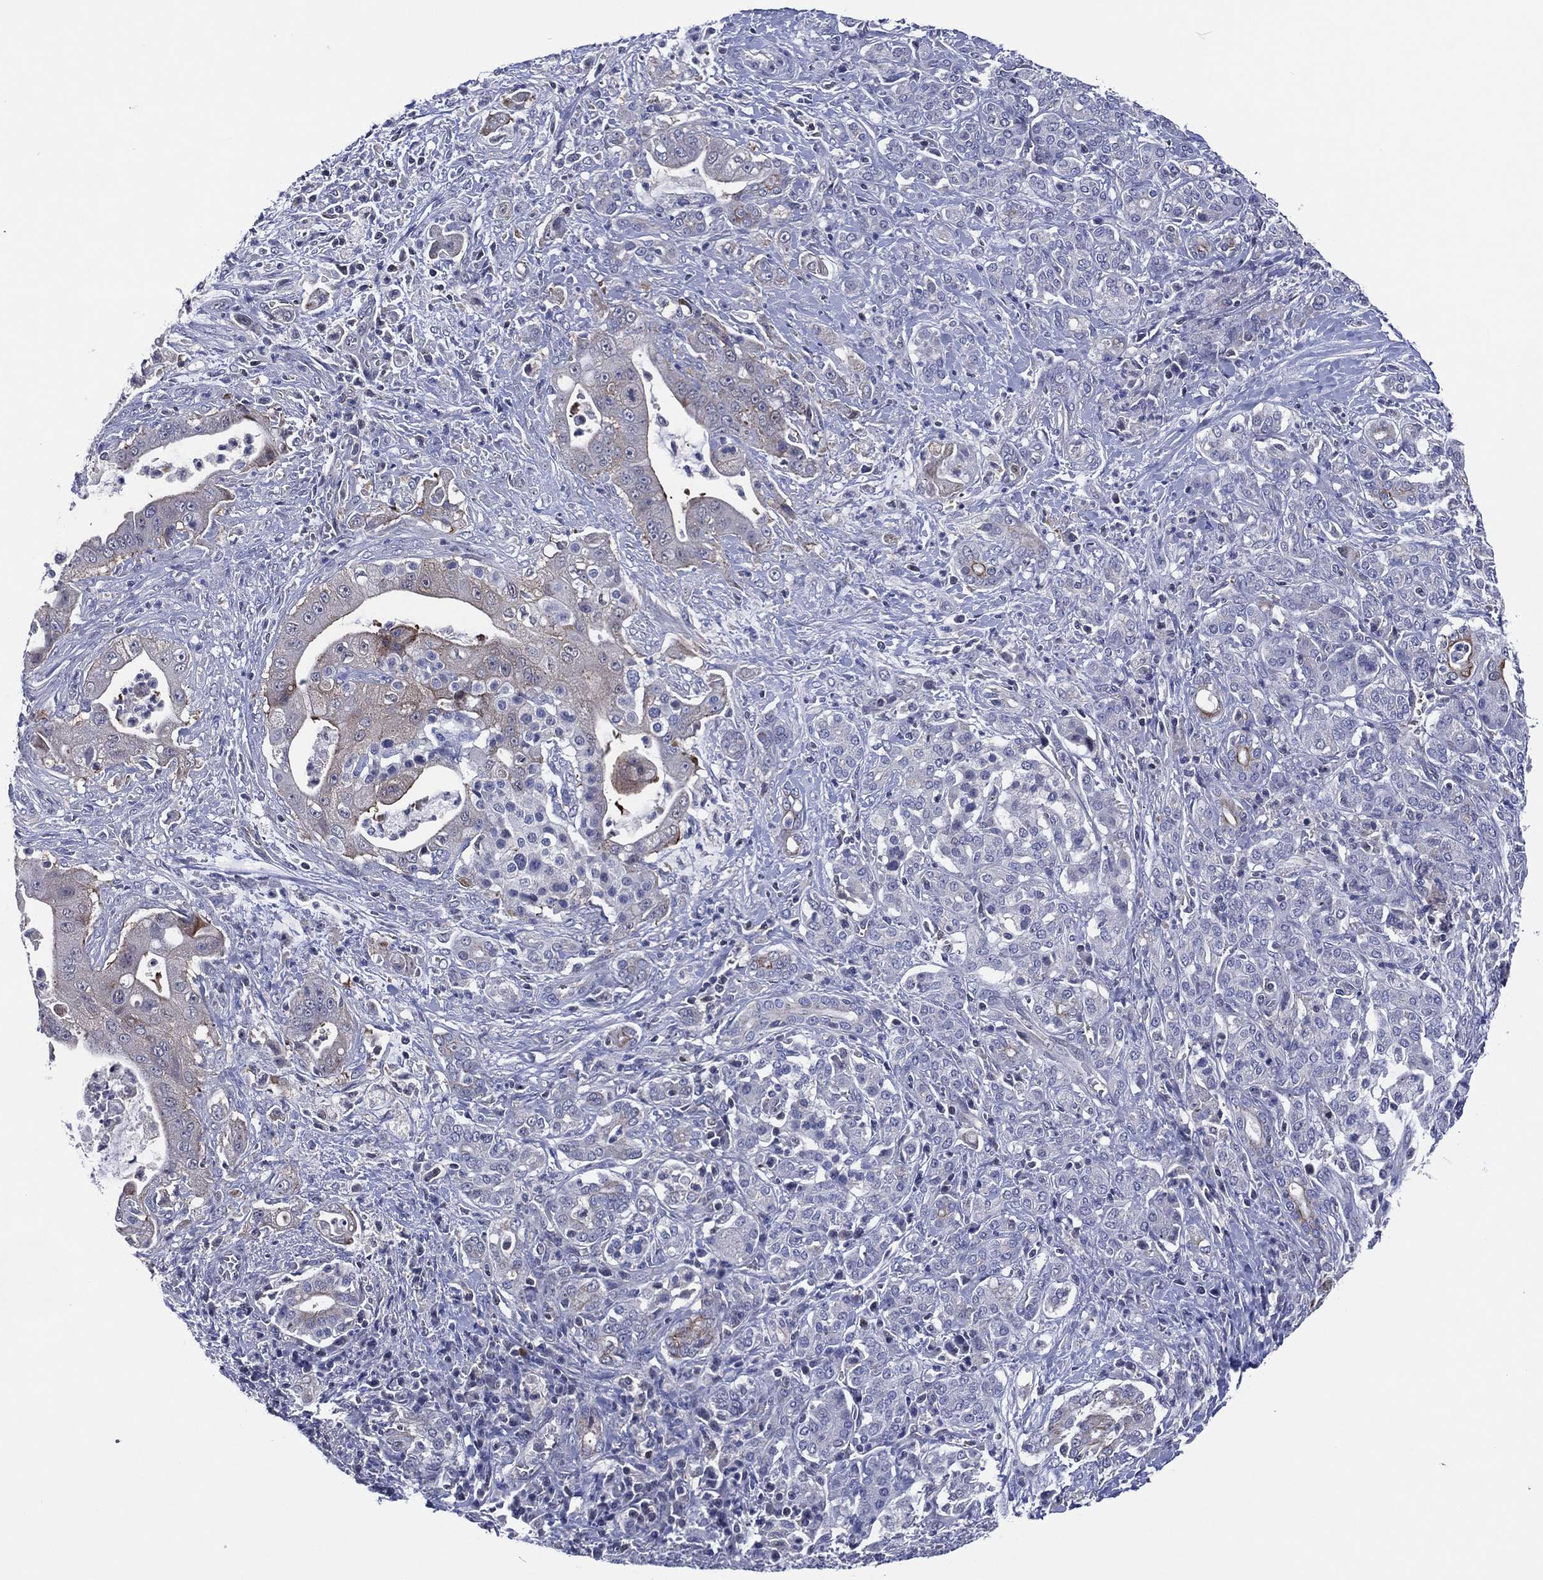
{"staining": {"intensity": "negative", "quantity": "none", "location": "none"}, "tissue": "pancreatic cancer", "cell_type": "Tumor cells", "image_type": "cancer", "snomed": [{"axis": "morphology", "description": "Normal tissue, NOS"}, {"axis": "morphology", "description": "Inflammation, NOS"}, {"axis": "morphology", "description": "Adenocarcinoma, NOS"}, {"axis": "topography", "description": "Pancreas"}], "caption": "Pancreatic adenocarcinoma stained for a protein using immunohistochemistry displays no positivity tumor cells.", "gene": "TRIM31", "patient": {"sex": "male", "age": 57}}